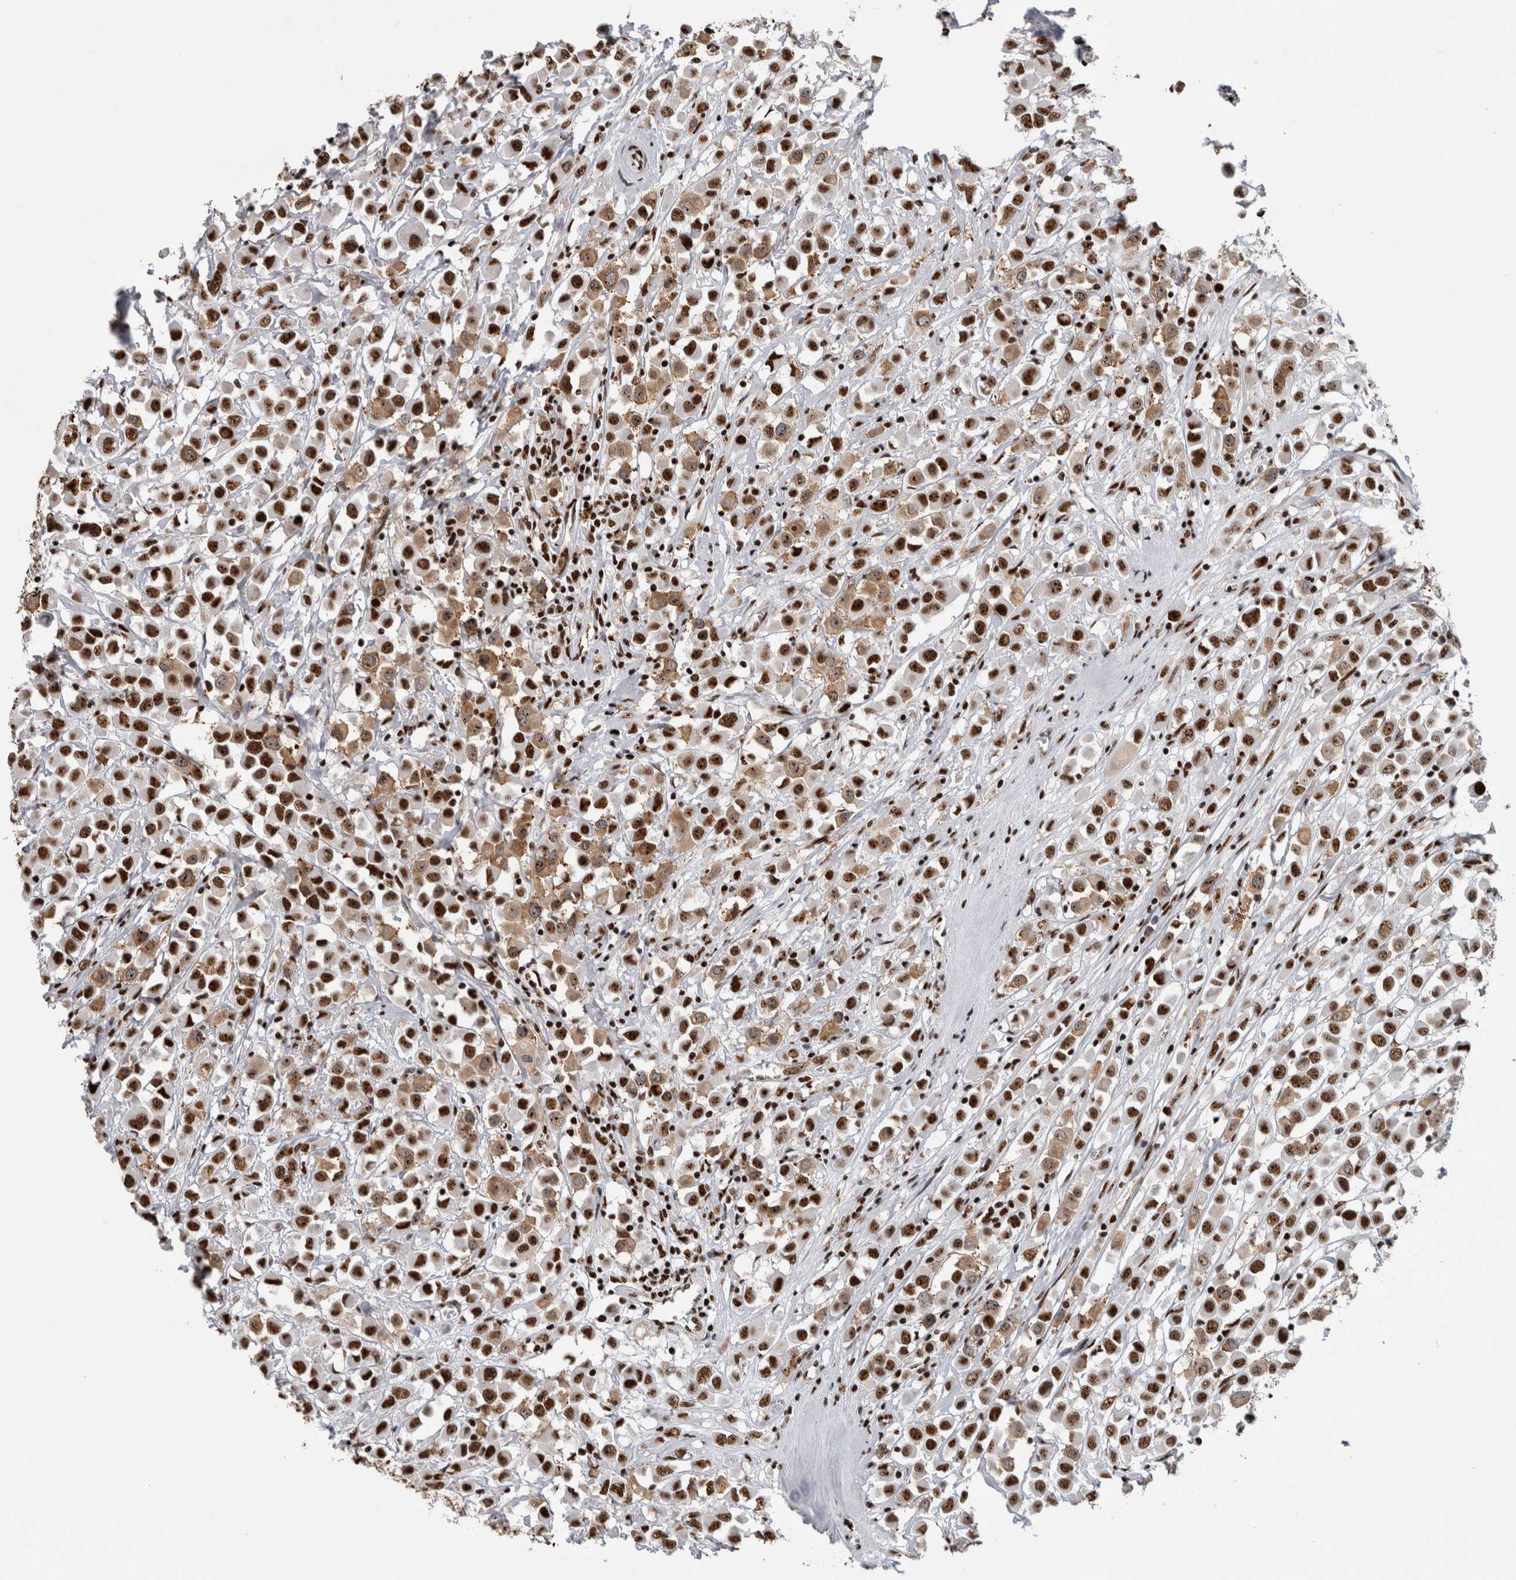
{"staining": {"intensity": "strong", "quantity": ">75%", "location": "cytoplasmic/membranous,nuclear"}, "tissue": "breast cancer", "cell_type": "Tumor cells", "image_type": "cancer", "snomed": [{"axis": "morphology", "description": "Duct carcinoma"}, {"axis": "topography", "description": "Breast"}], "caption": "The histopathology image shows immunohistochemical staining of breast cancer (infiltrating ductal carcinoma). There is strong cytoplasmic/membranous and nuclear staining is appreciated in approximately >75% of tumor cells. The protein of interest is shown in brown color, while the nuclei are stained blue.", "gene": "NCL", "patient": {"sex": "female", "age": 61}}